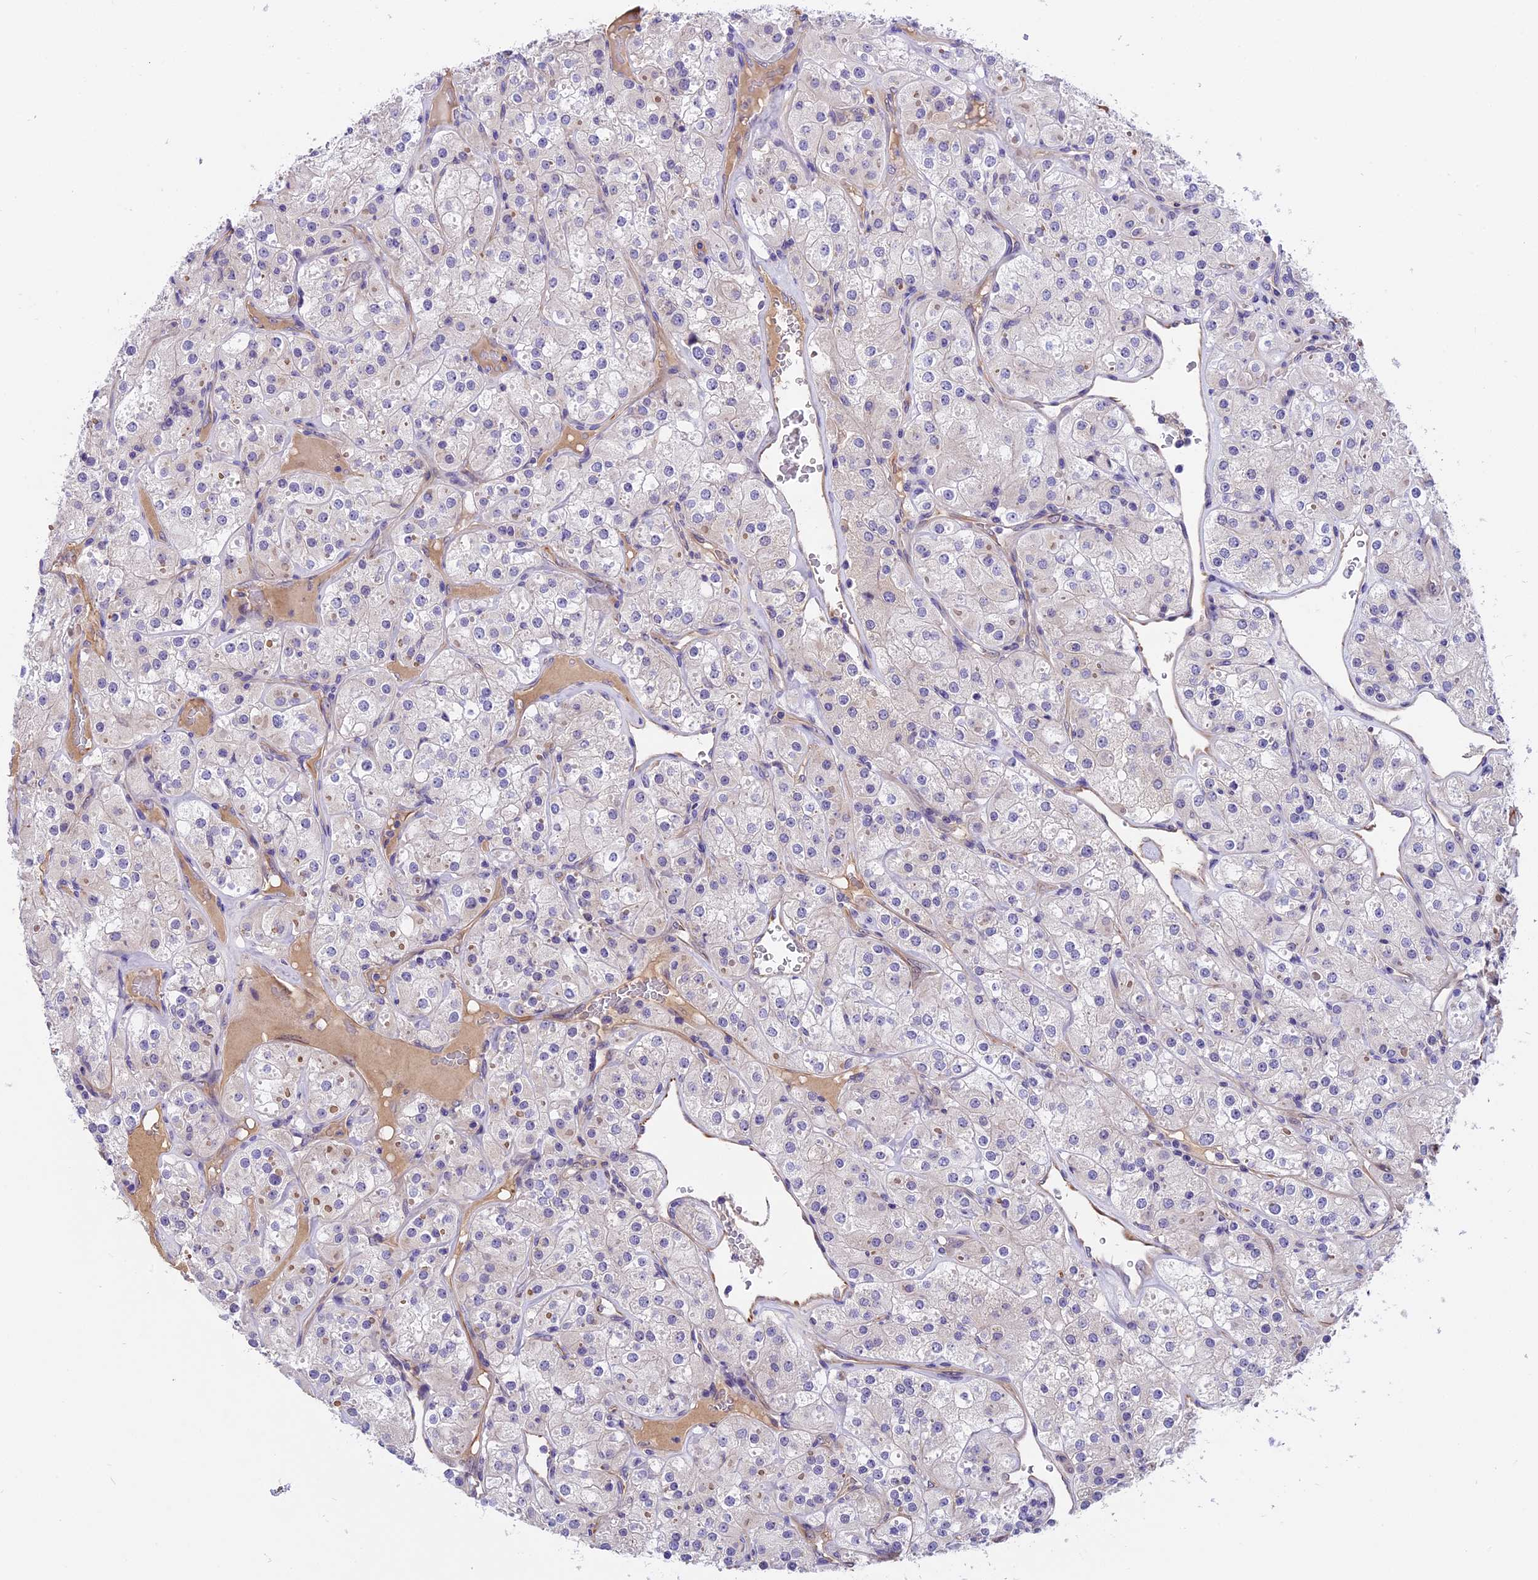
{"staining": {"intensity": "negative", "quantity": "none", "location": "none"}, "tissue": "renal cancer", "cell_type": "Tumor cells", "image_type": "cancer", "snomed": [{"axis": "morphology", "description": "Adenocarcinoma, NOS"}, {"axis": "topography", "description": "Kidney"}], "caption": "Renal cancer was stained to show a protein in brown. There is no significant positivity in tumor cells.", "gene": "CCDC32", "patient": {"sex": "male", "age": 77}}